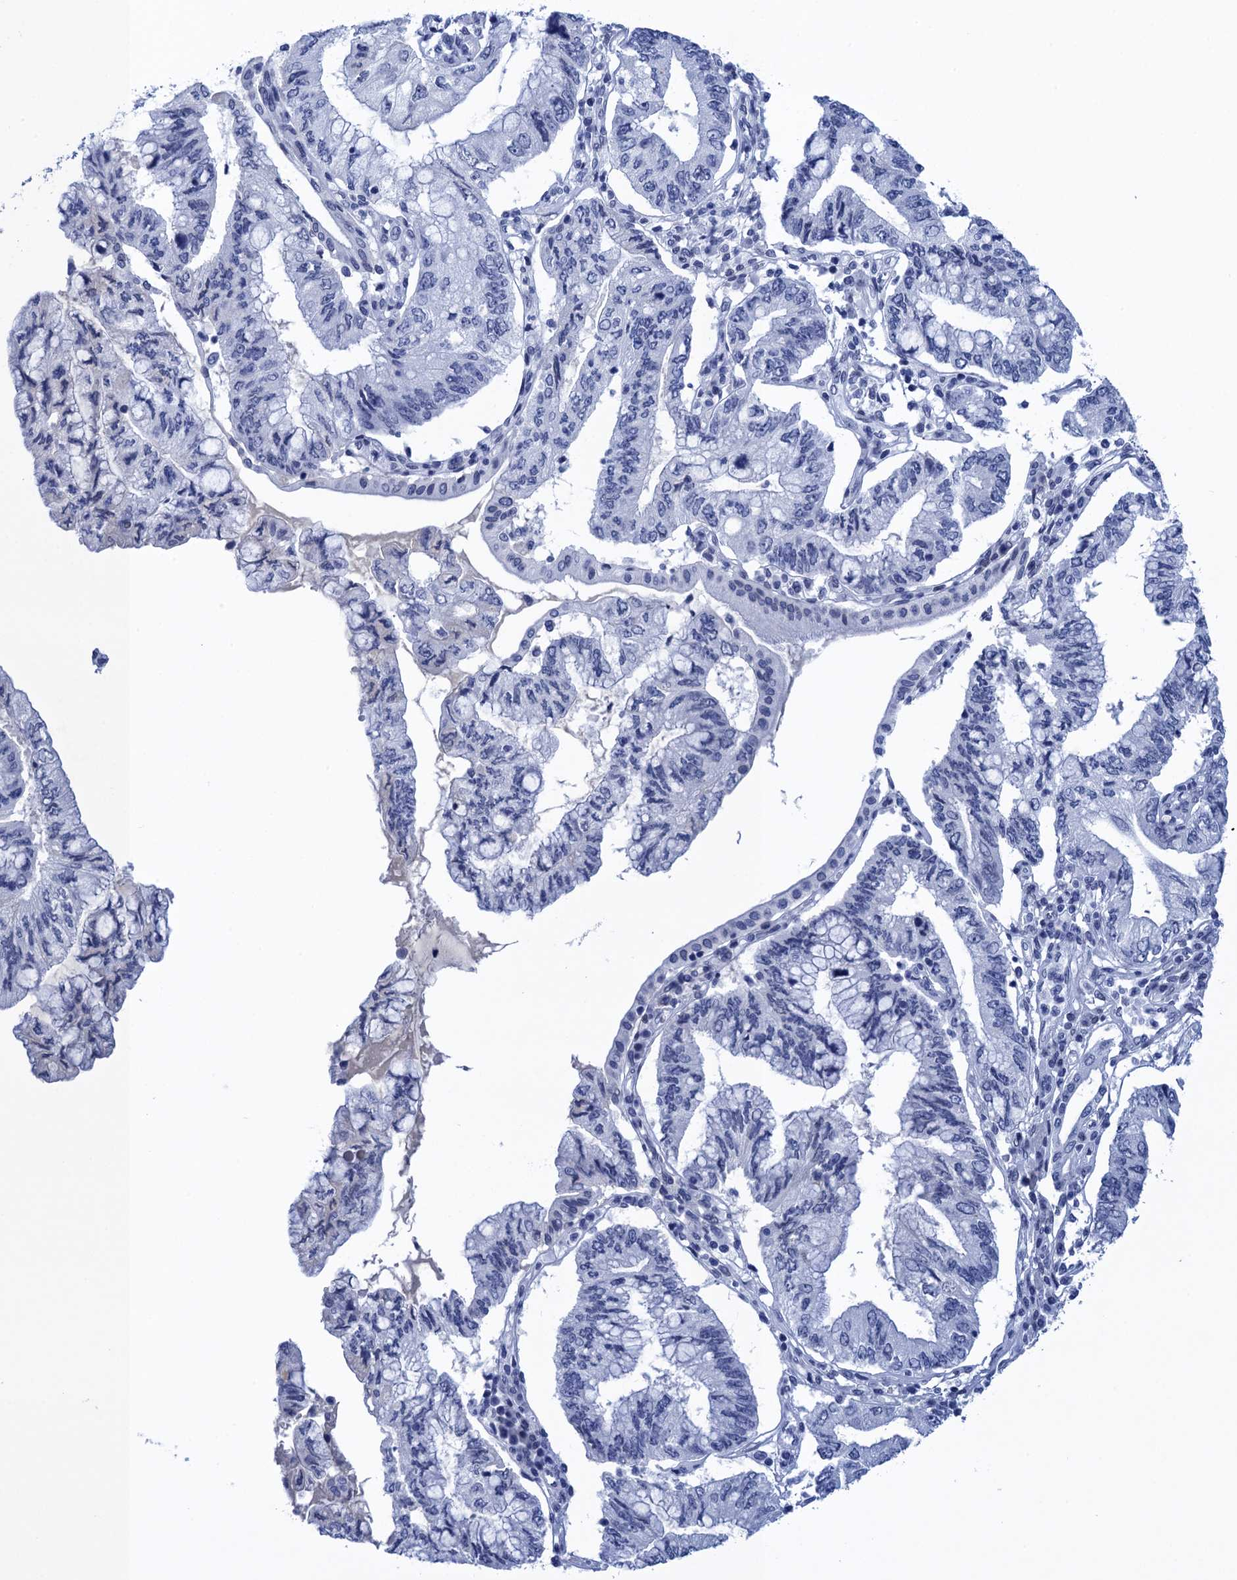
{"staining": {"intensity": "negative", "quantity": "none", "location": "none"}, "tissue": "pancreatic cancer", "cell_type": "Tumor cells", "image_type": "cancer", "snomed": [{"axis": "morphology", "description": "Adenocarcinoma, NOS"}, {"axis": "topography", "description": "Pancreas"}], "caption": "Human pancreatic cancer stained for a protein using immunohistochemistry (IHC) reveals no expression in tumor cells.", "gene": "METTL25", "patient": {"sex": "female", "age": 73}}